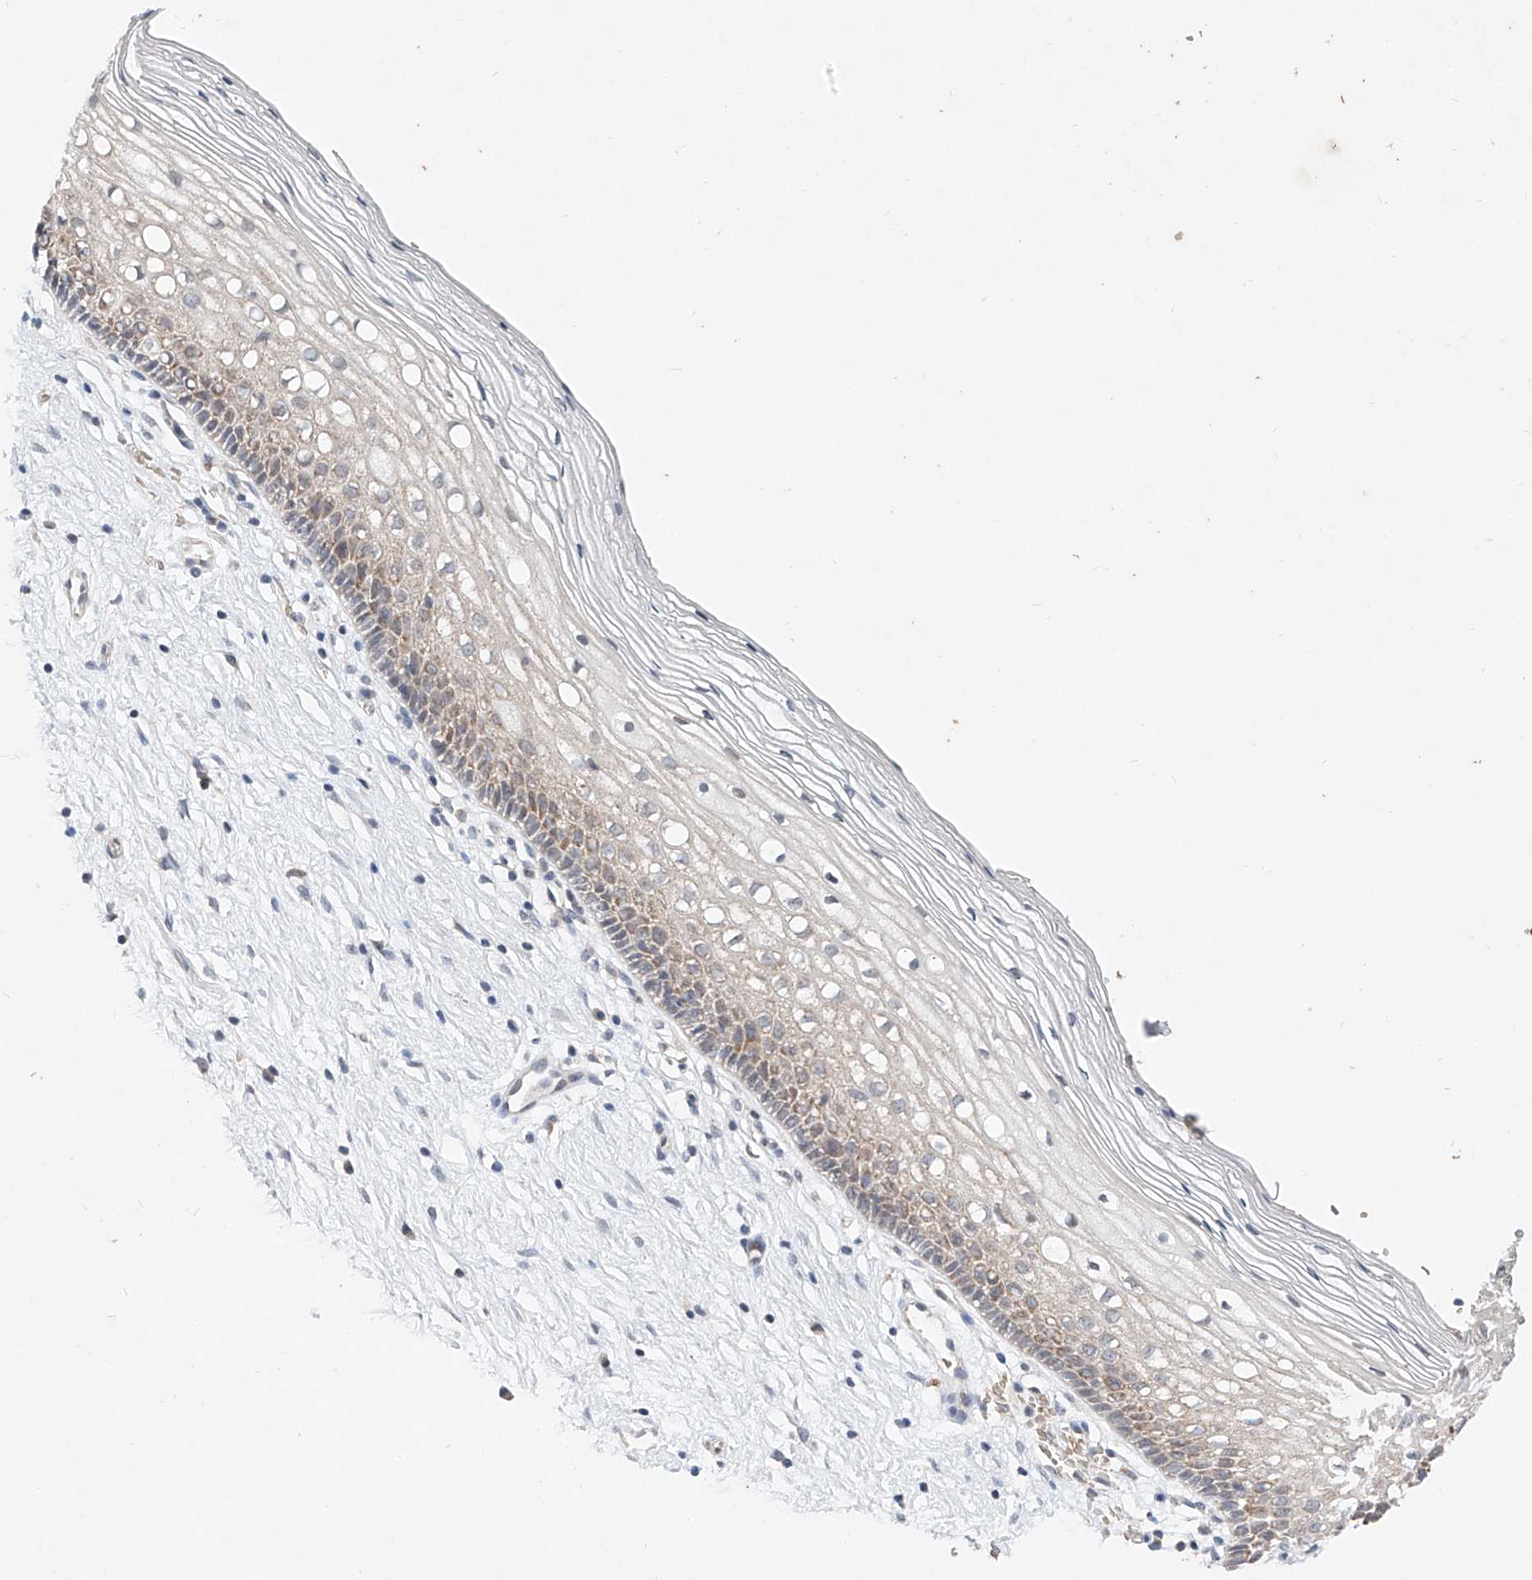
{"staining": {"intensity": "moderate", "quantity": ">75%", "location": "cytoplasmic/membranous"}, "tissue": "cervix", "cell_type": "Glandular cells", "image_type": "normal", "snomed": [{"axis": "morphology", "description": "Normal tissue, NOS"}, {"axis": "topography", "description": "Cervix"}], "caption": "DAB (3,3'-diaminobenzidine) immunohistochemical staining of benign cervix shows moderate cytoplasmic/membranous protein expression in approximately >75% of glandular cells. The protein is shown in brown color, while the nuclei are stained blue.", "gene": "FASTK", "patient": {"sex": "female", "age": 27}}